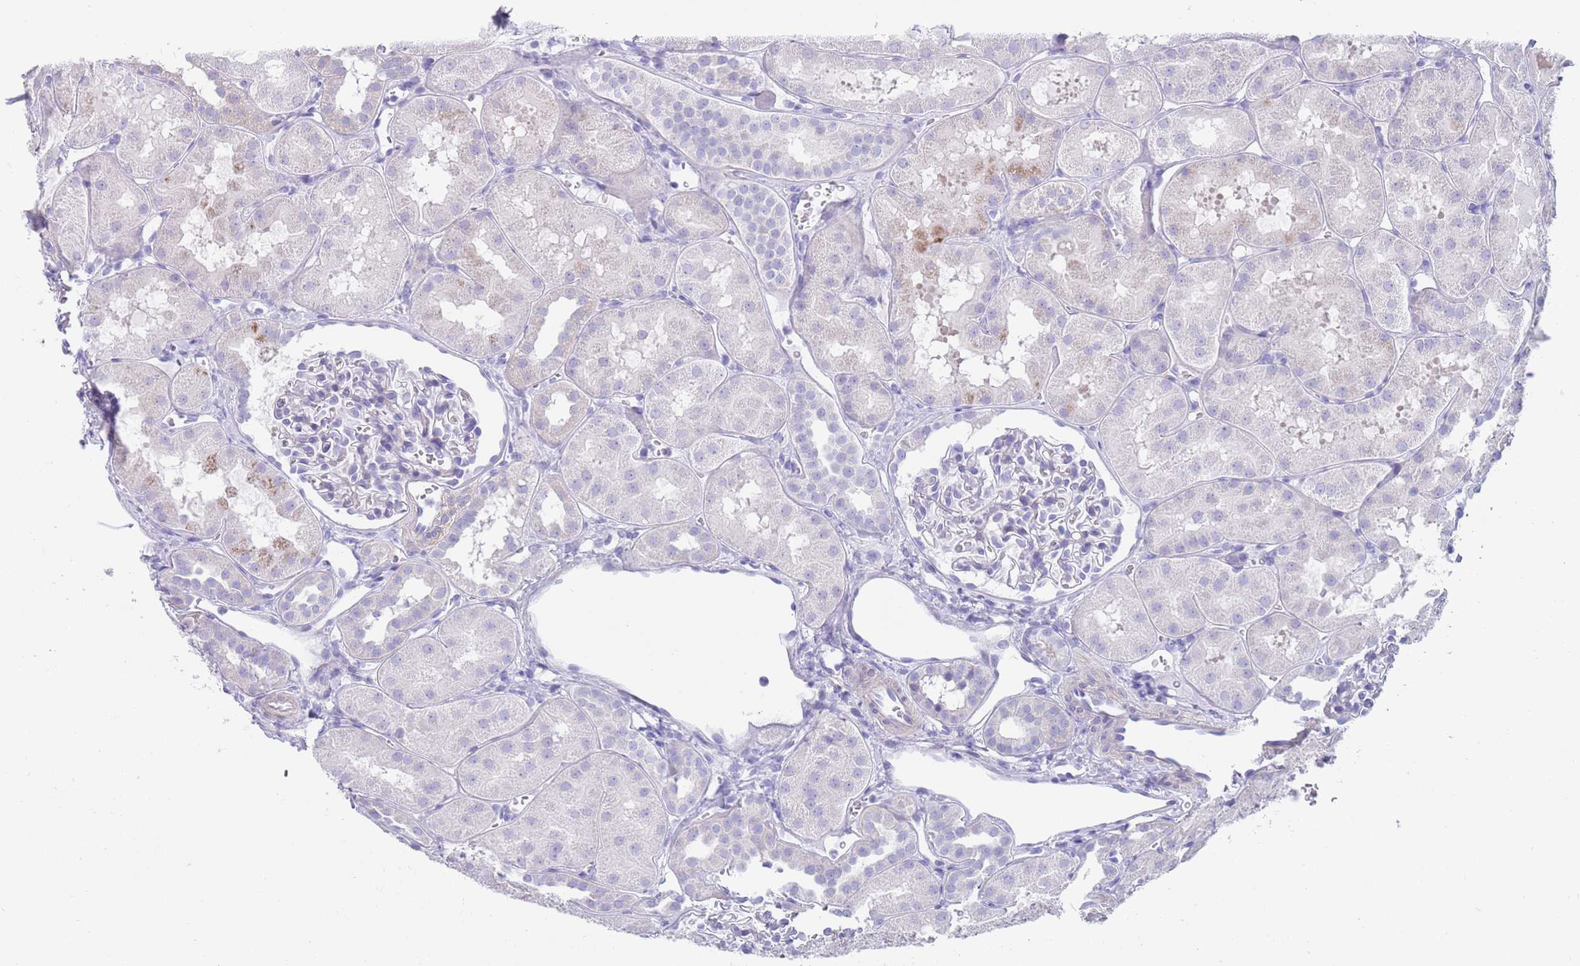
{"staining": {"intensity": "negative", "quantity": "none", "location": "none"}, "tissue": "kidney", "cell_type": "Cells in glomeruli", "image_type": "normal", "snomed": [{"axis": "morphology", "description": "Normal tissue, NOS"}, {"axis": "topography", "description": "Kidney"}, {"axis": "topography", "description": "Urinary bladder"}], "caption": "Kidney was stained to show a protein in brown. There is no significant positivity in cells in glomeruli. (DAB (3,3'-diaminobenzidine) immunohistochemistry (IHC) visualized using brightfield microscopy, high magnification).", "gene": "CPXM2", "patient": {"sex": "male", "age": 16}}